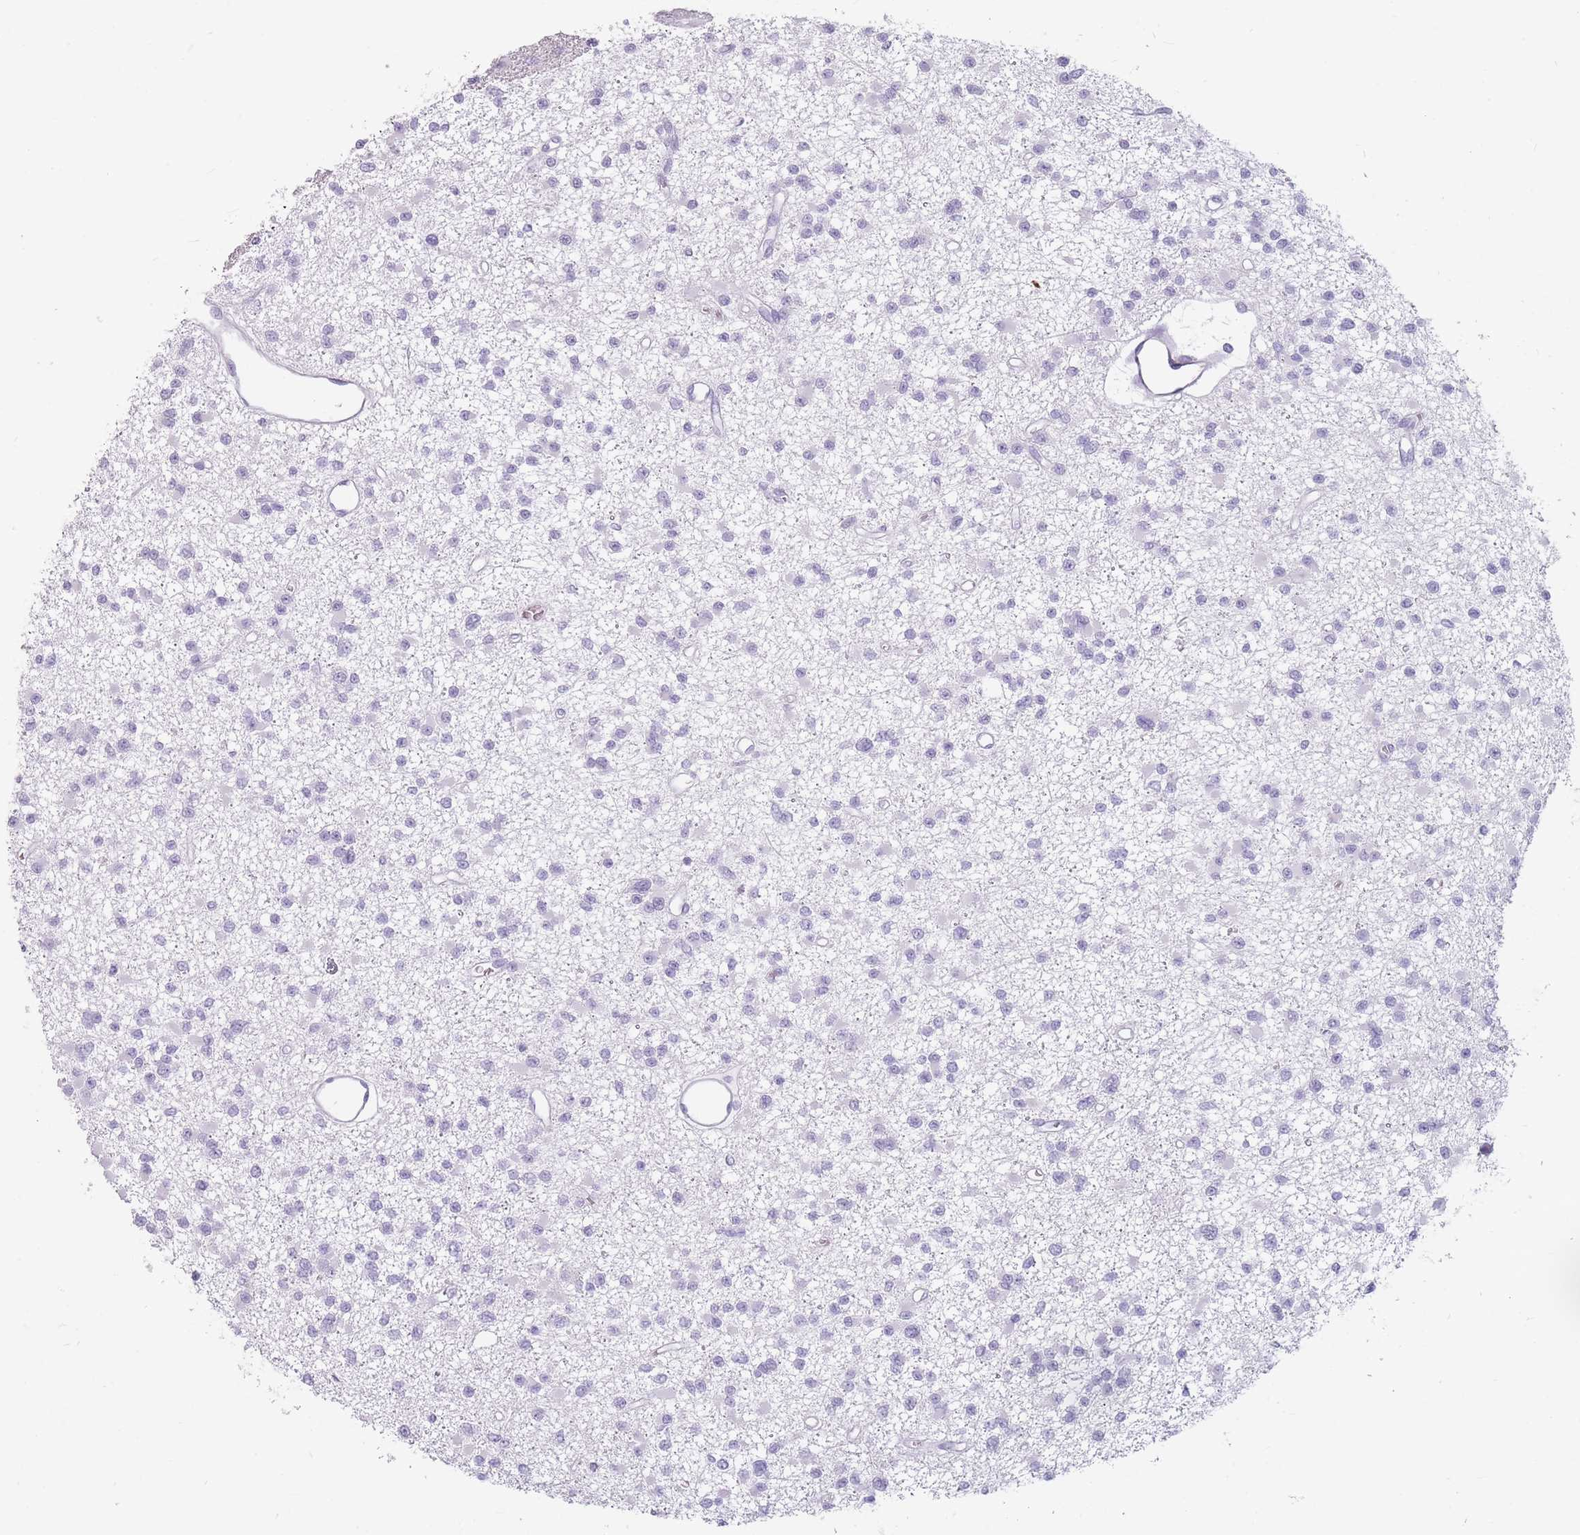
{"staining": {"intensity": "negative", "quantity": "none", "location": "none"}, "tissue": "glioma", "cell_type": "Tumor cells", "image_type": "cancer", "snomed": [{"axis": "morphology", "description": "Glioma, malignant, Low grade"}, {"axis": "topography", "description": "Brain"}], "caption": "Immunohistochemistry micrograph of human malignant low-grade glioma stained for a protein (brown), which shows no expression in tumor cells.", "gene": "CCNO", "patient": {"sex": "female", "age": 22}}